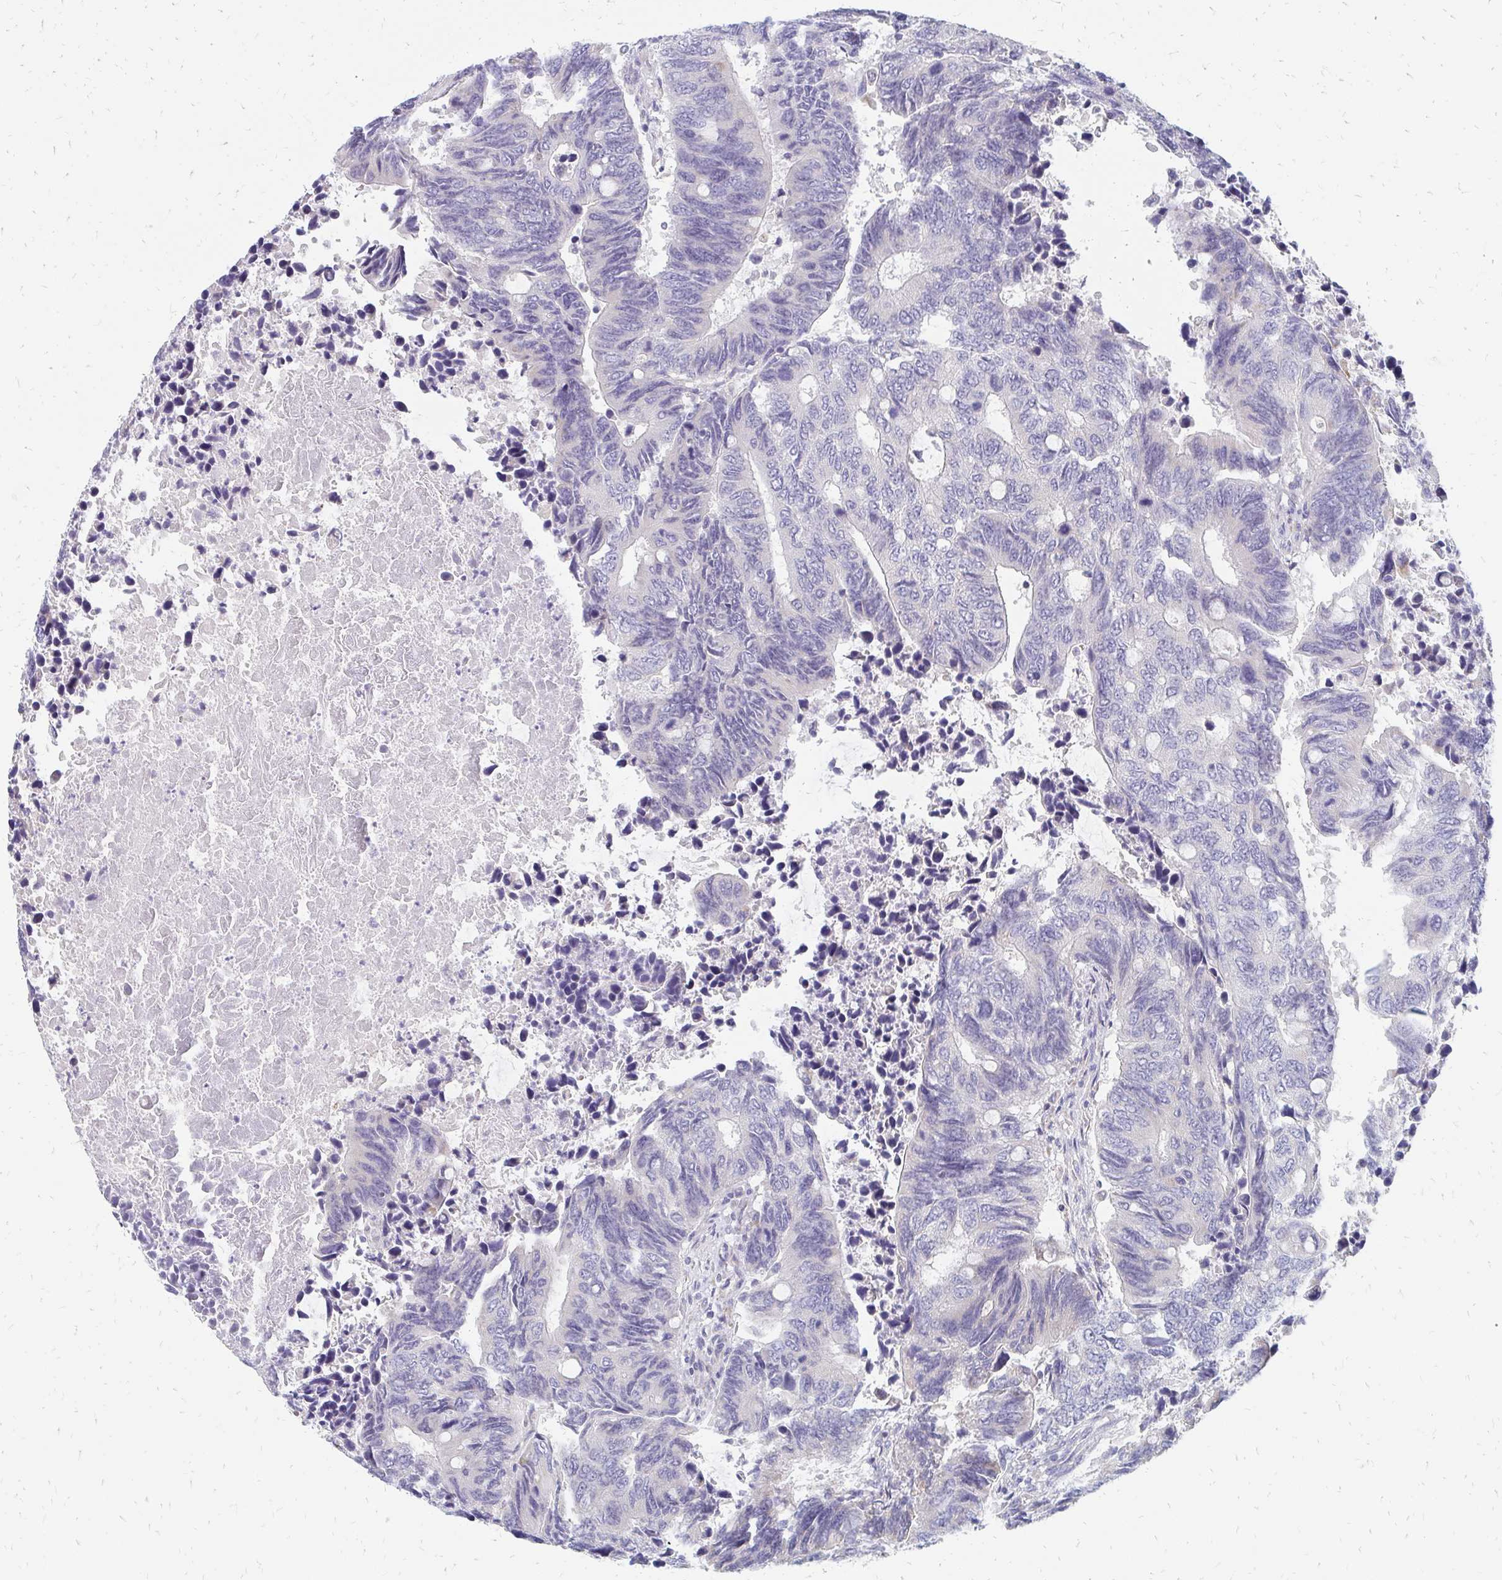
{"staining": {"intensity": "negative", "quantity": "none", "location": "none"}, "tissue": "colorectal cancer", "cell_type": "Tumor cells", "image_type": "cancer", "snomed": [{"axis": "morphology", "description": "Adenocarcinoma, NOS"}, {"axis": "topography", "description": "Colon"}], "caption": "DAB immunohistochemical staining of adenocarcinoma (colorectal) displays no significant staining in tumor cells.", "gene": "OR10V1", "patient": {"sex": "male", "age": 87}}